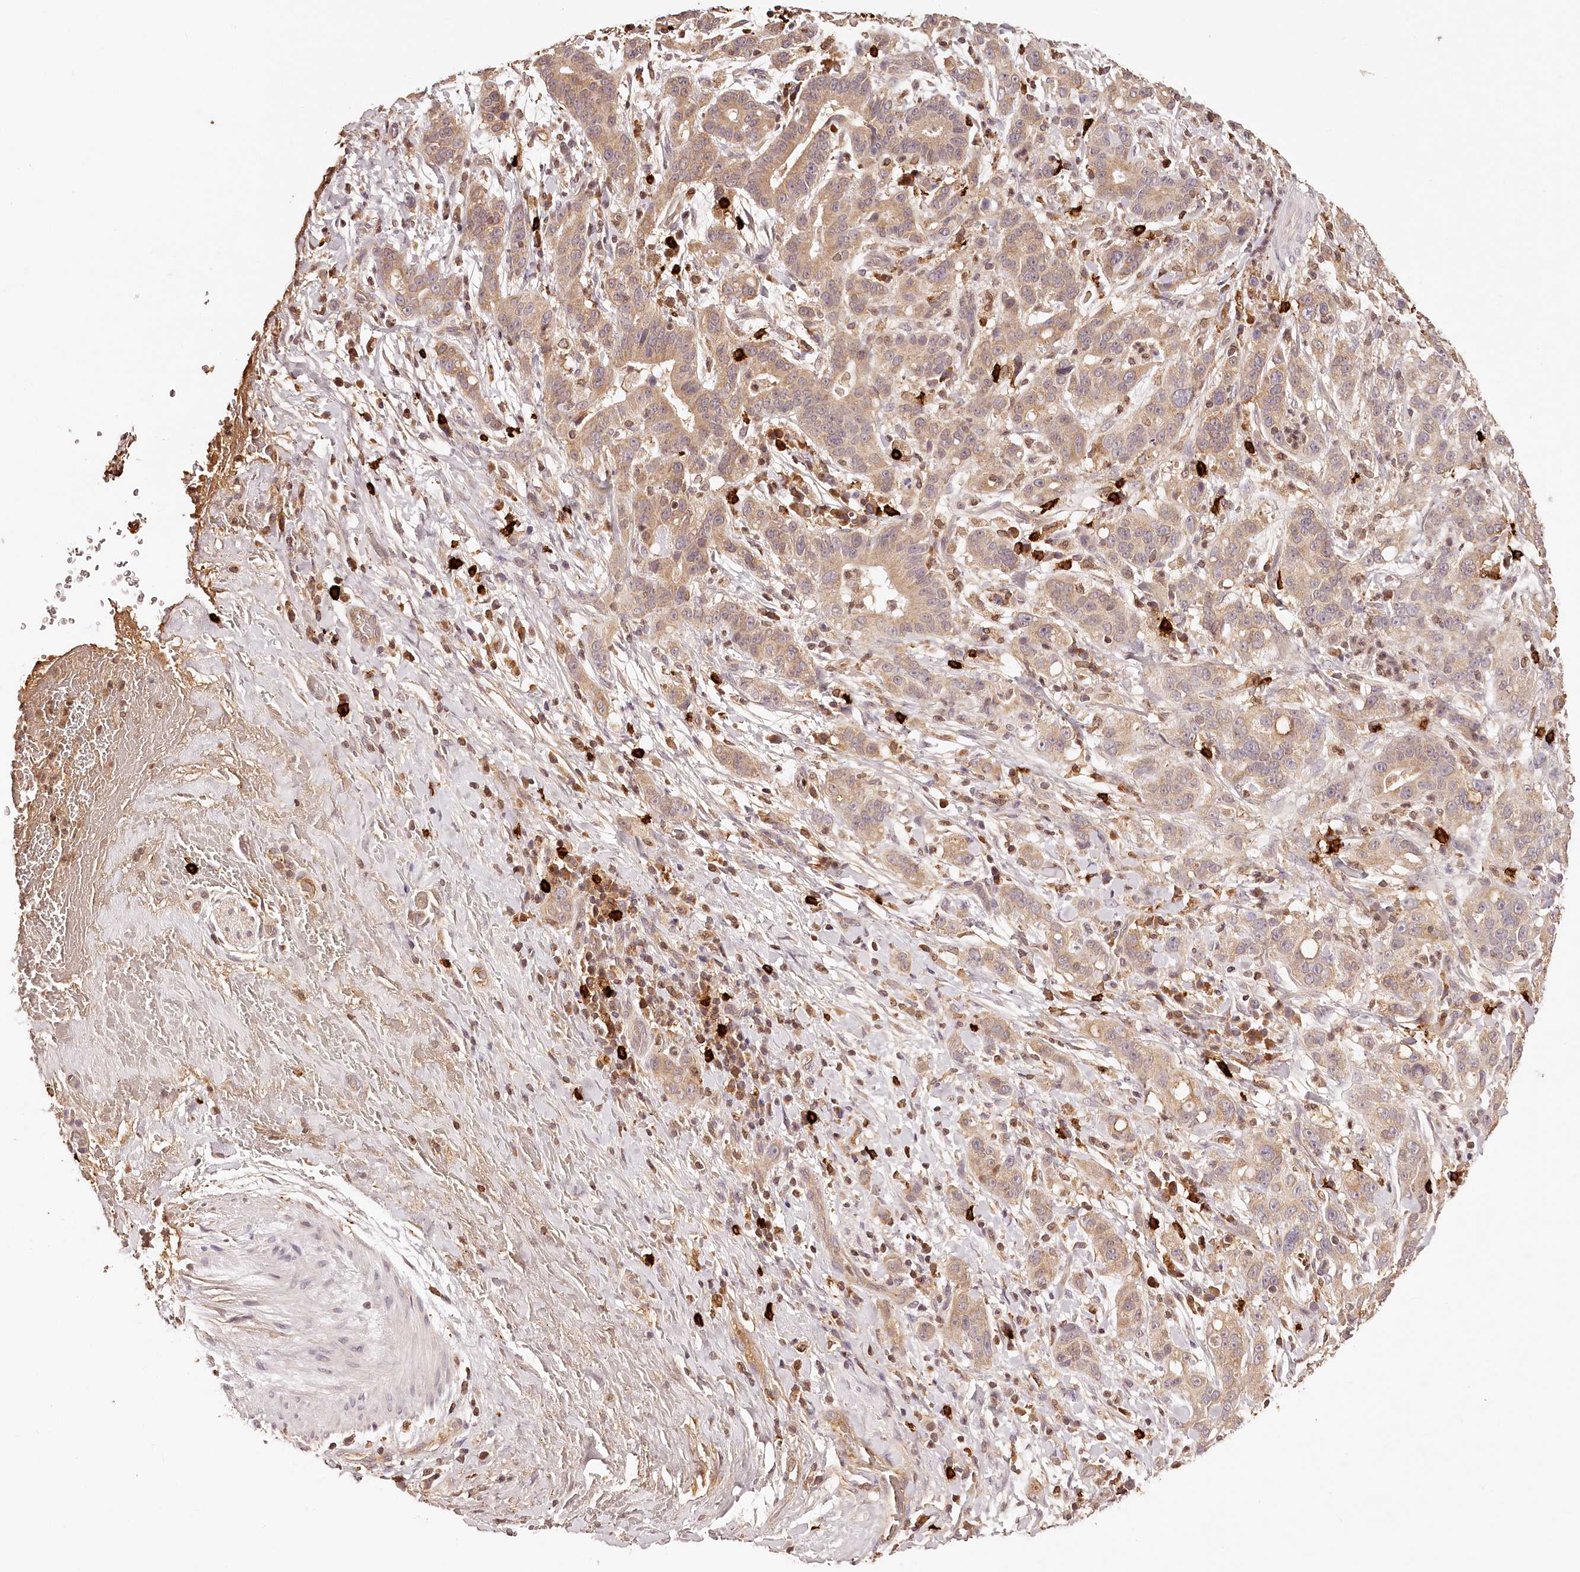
{"staining": {"intensity": "moderate", "quantity": ">75%", "location": "cytoplasmic/membranous"}, "tissue": "liver cancer", "cell_type": "Tumor cells", "image_type": "cancer", "snomed": [{"axis": "morphology", "description": "Cholangiocarcinoma"}, {"axis": "topography", "description": "Liver"}], "caption": "The photomicrograph demonstrates immunohistochemical staining of liver cholangiocarcinoma. There is moderate cytoplasmic/membranous expression is appreciated in about >75% of tumor cells.", "gene": "SYNGR1", "patient": {"sex": "female", "age": 38}}